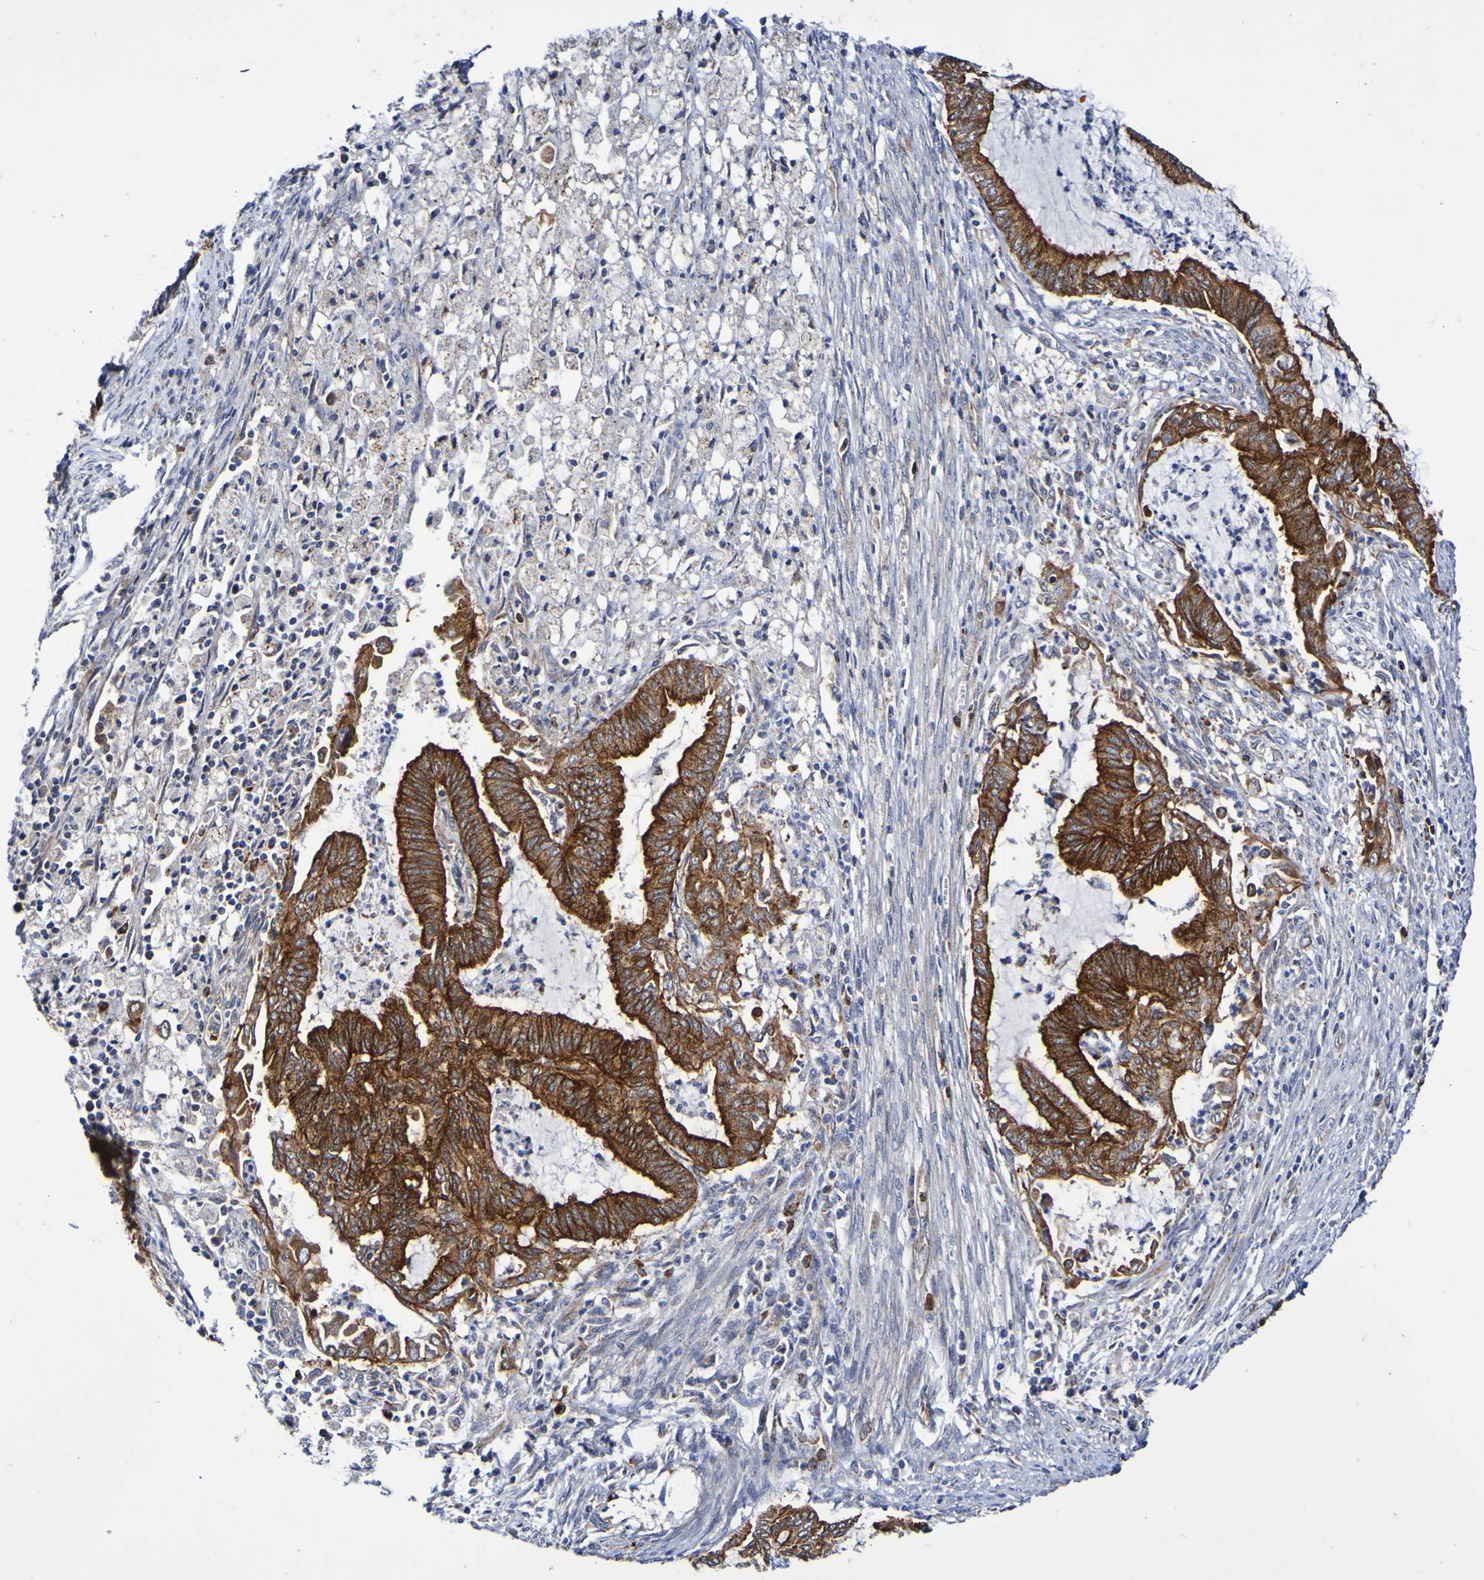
{"staining": {"intensity": "strong", "quantity": ">75%", "location": "cytoplasmic/membranous"}, "tissue": "cervical cancer", "cell_type": "Tumor cells", "image_type": "cancer", "snomed": [{"axis": "morphology", "description": "Normal tissue, NOS"}, {"axis": "morphology", "description": "Adenocarcinoma, NOS"}, {"axis": "topography", "description": "Cervix"}, {"axis": "topography", "description": "Endometrium"}], "caption": "Adenocarcinoma (cervical) tissue exhibits strong cytoplasmic/membranous expression in about >75% of tumor cells The staining is performed using DAB (3,3'-diaminobenzidine) brown chromogen to label protein expression. The nuclei are counter-stained blue using hematoxylin.", "gene": "GJB1", "patient": {"sex": "female", "age": 86}}